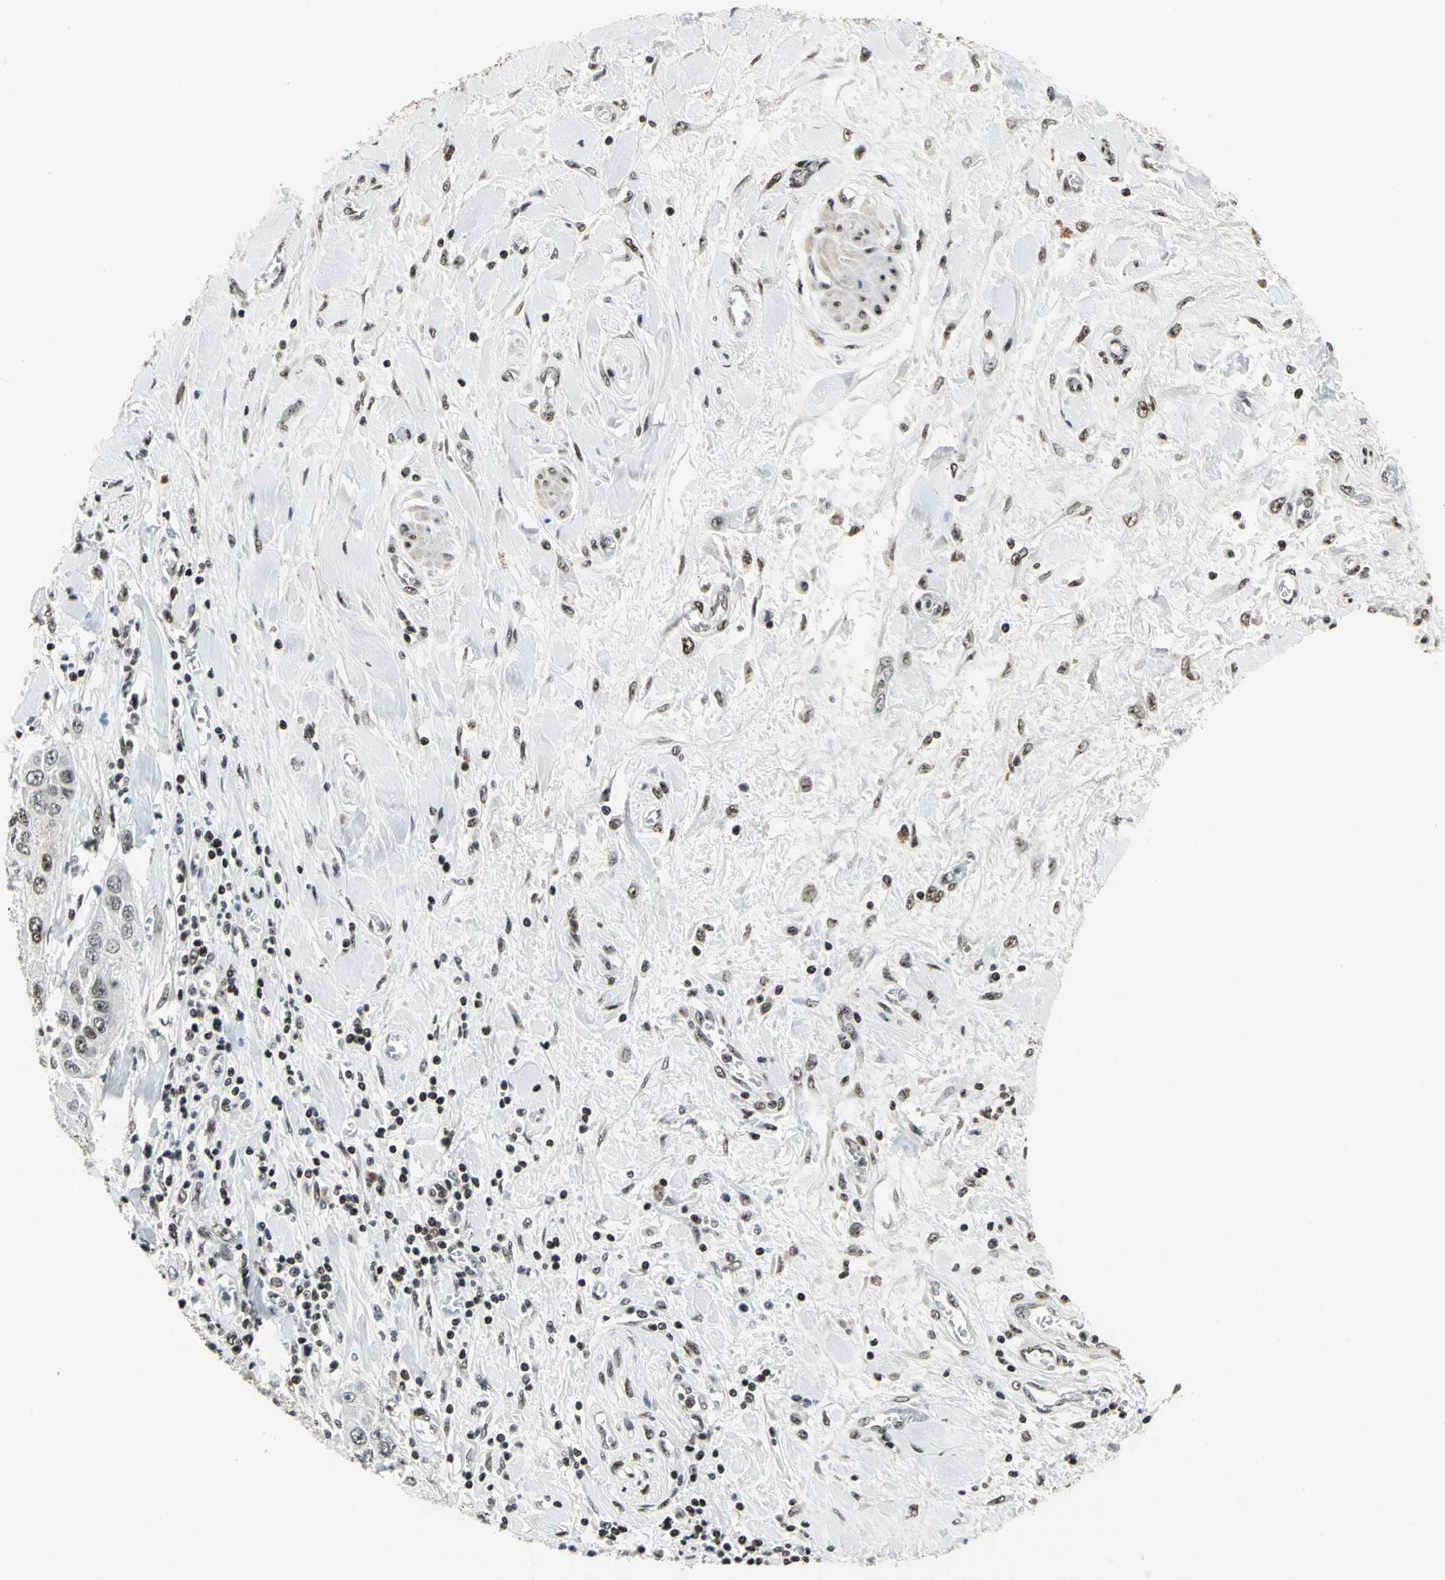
{"staining": {"intensity": "weak", "quantity": "<25%", "location": "nuclear"}, "tissue": "pancreatic cancer", "cell_type": "Tumor cells", "image_type": "cancer", "snomed": [{"axis": "morphology", "description": "Adenocarcinoma, NOS"}, {"axis": "topography", "description": "Pancreas"}], "caption": "Pancreatic cancer was stained to show a protein in brown. There is no significant expression in tumor cells.", "gene": "UBTF", "patient": {"sex": "female", "age": 70}}